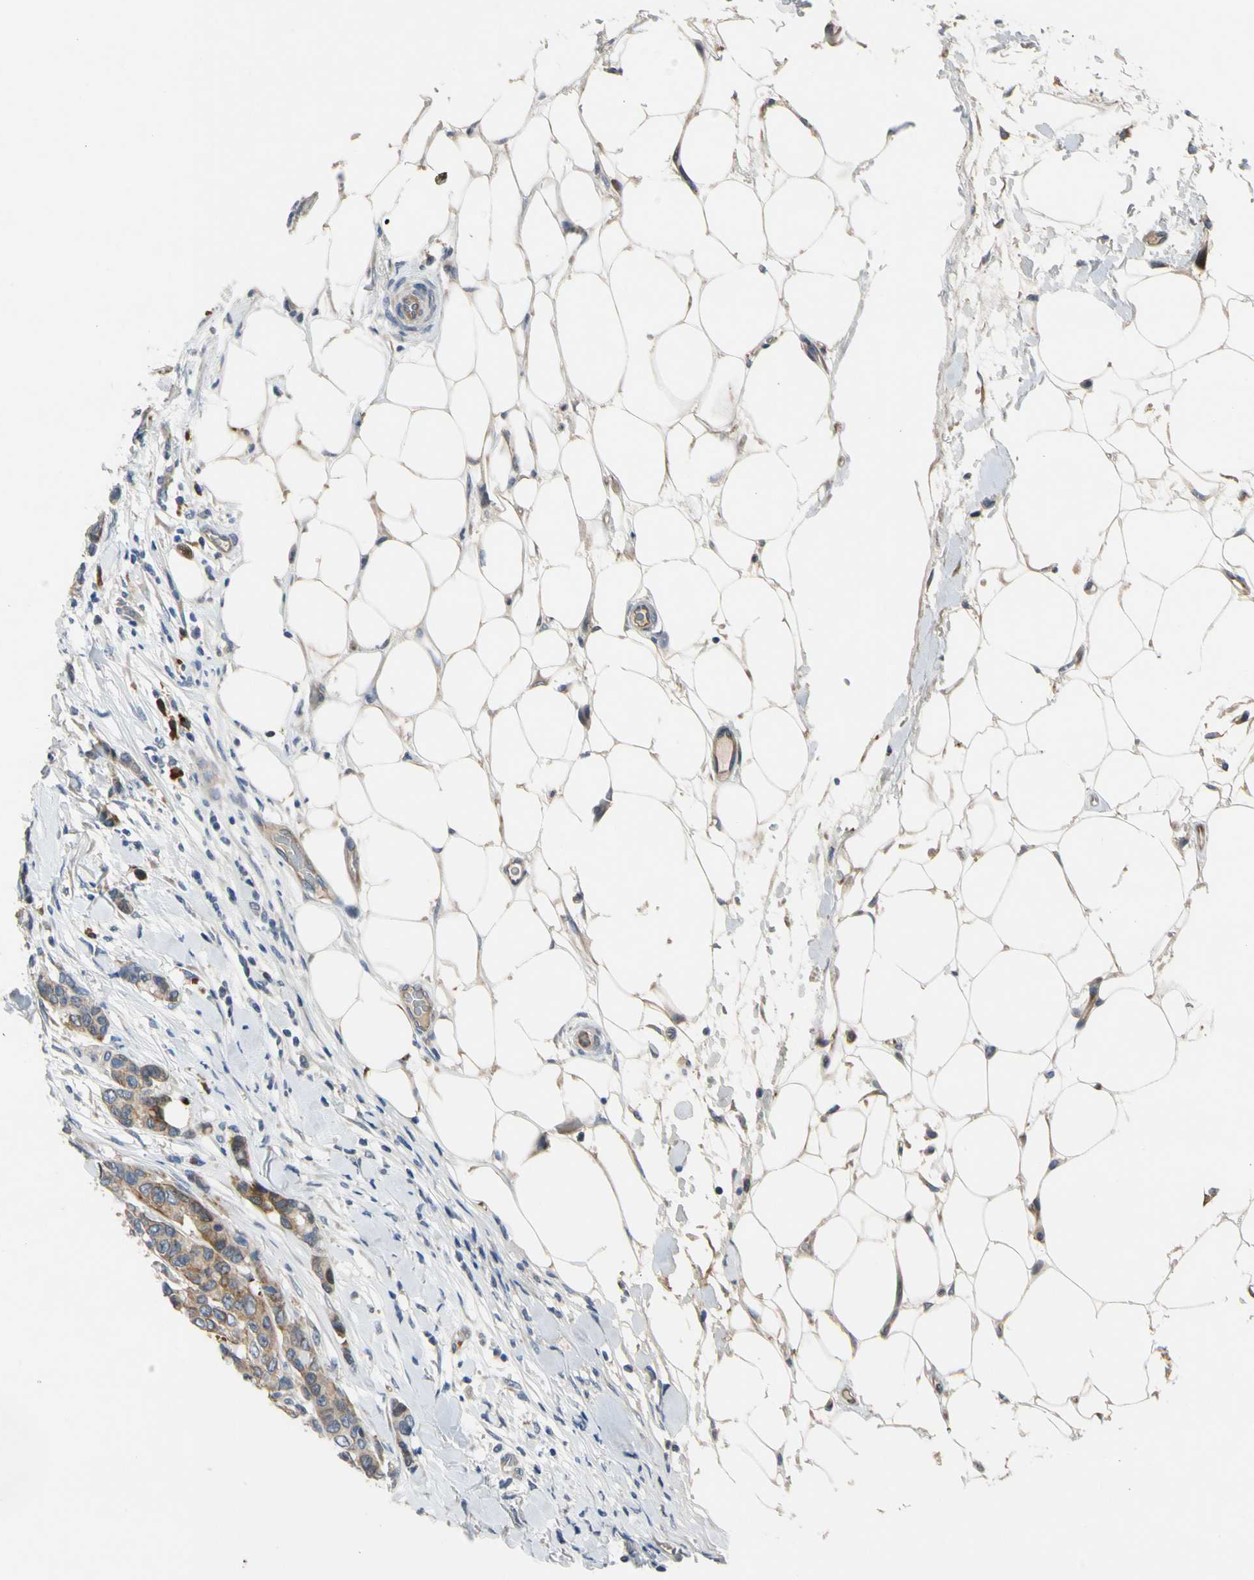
{"staining": {"intensity": "moderate", "quantity": "<25%", "location": "cytoplasmic/membranous"}, "tissue": "breast cancer", "cell_type": "Tumor cells", "image_type": "cancer", "snomed": [{"axis": "morphology", "description": "Duct carcinoma"}, {"axis": "topography", "description": "Breast"}], "caption": "Immunohistochemical staining of human breast intraductal carcinoma demonstrates low levels of moderate cytoplasmic/membranous expression in about <25% of tumor cells.", "gene": "HMGCR", "patient": {"sex": "female", "age": 87}}